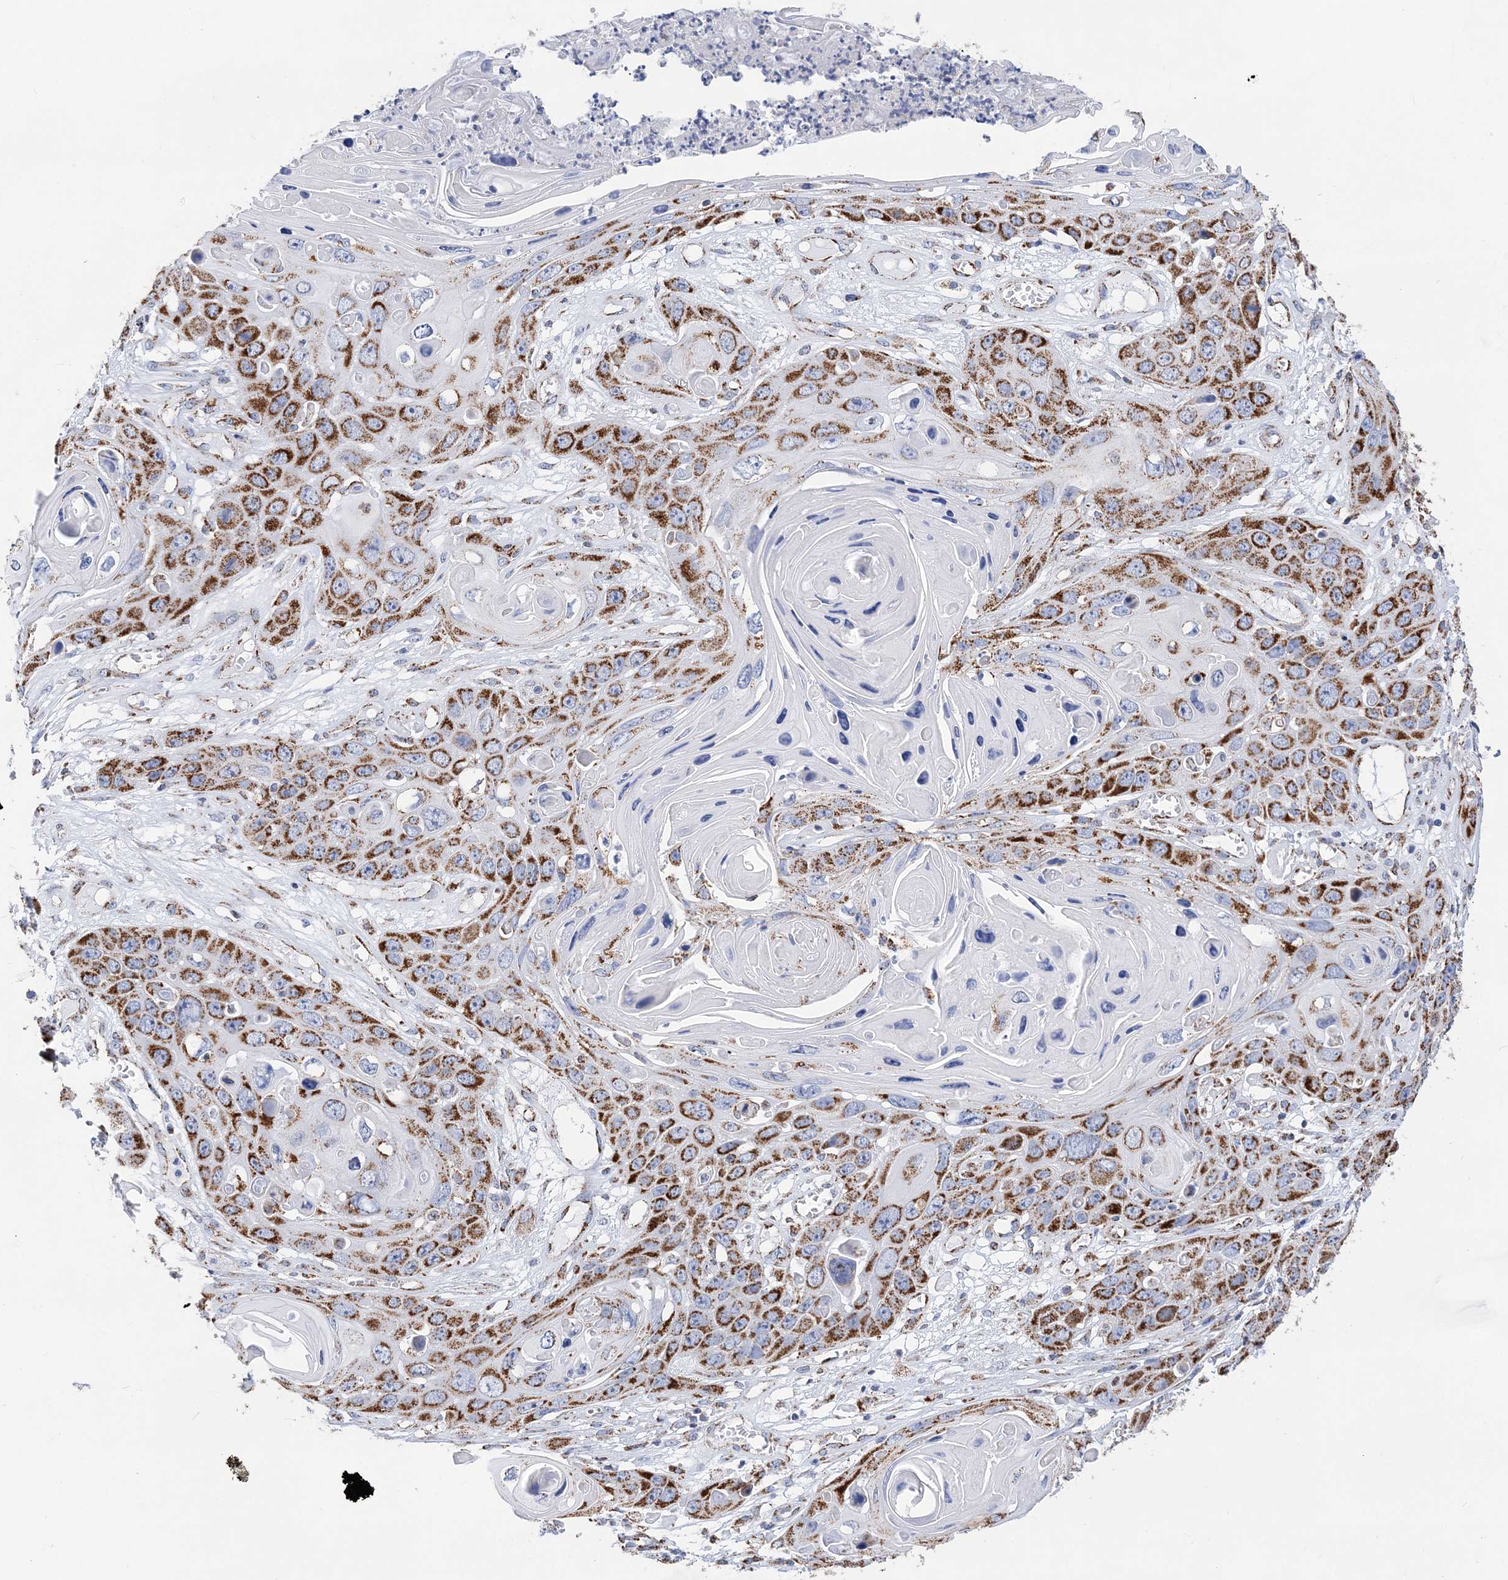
{"staining": {"intensity": "strong", "quantity": ">75%", "location": "cytoplasmic/membranous"}, "tissue": "skin cancer", "cell_type": "Tumor cells", "image_type": "cancer", "snomed": [{"axis": "morphology", "description": "Squamous cell carcinoma, NOS"}, {"axis": "topography", "description": "Skin"}], "caption": "Brown immunohistochemical staining in human skin cancer displays strong cytoplasmic/membranous expression in about >75% of tumor cells. Using DAB (brown) and hematoxylin (blue) stains, captured at high magnification using brightfield microscopy.", "gene": "ACOT9", "patient": {"sex": "male", "age": 55}}